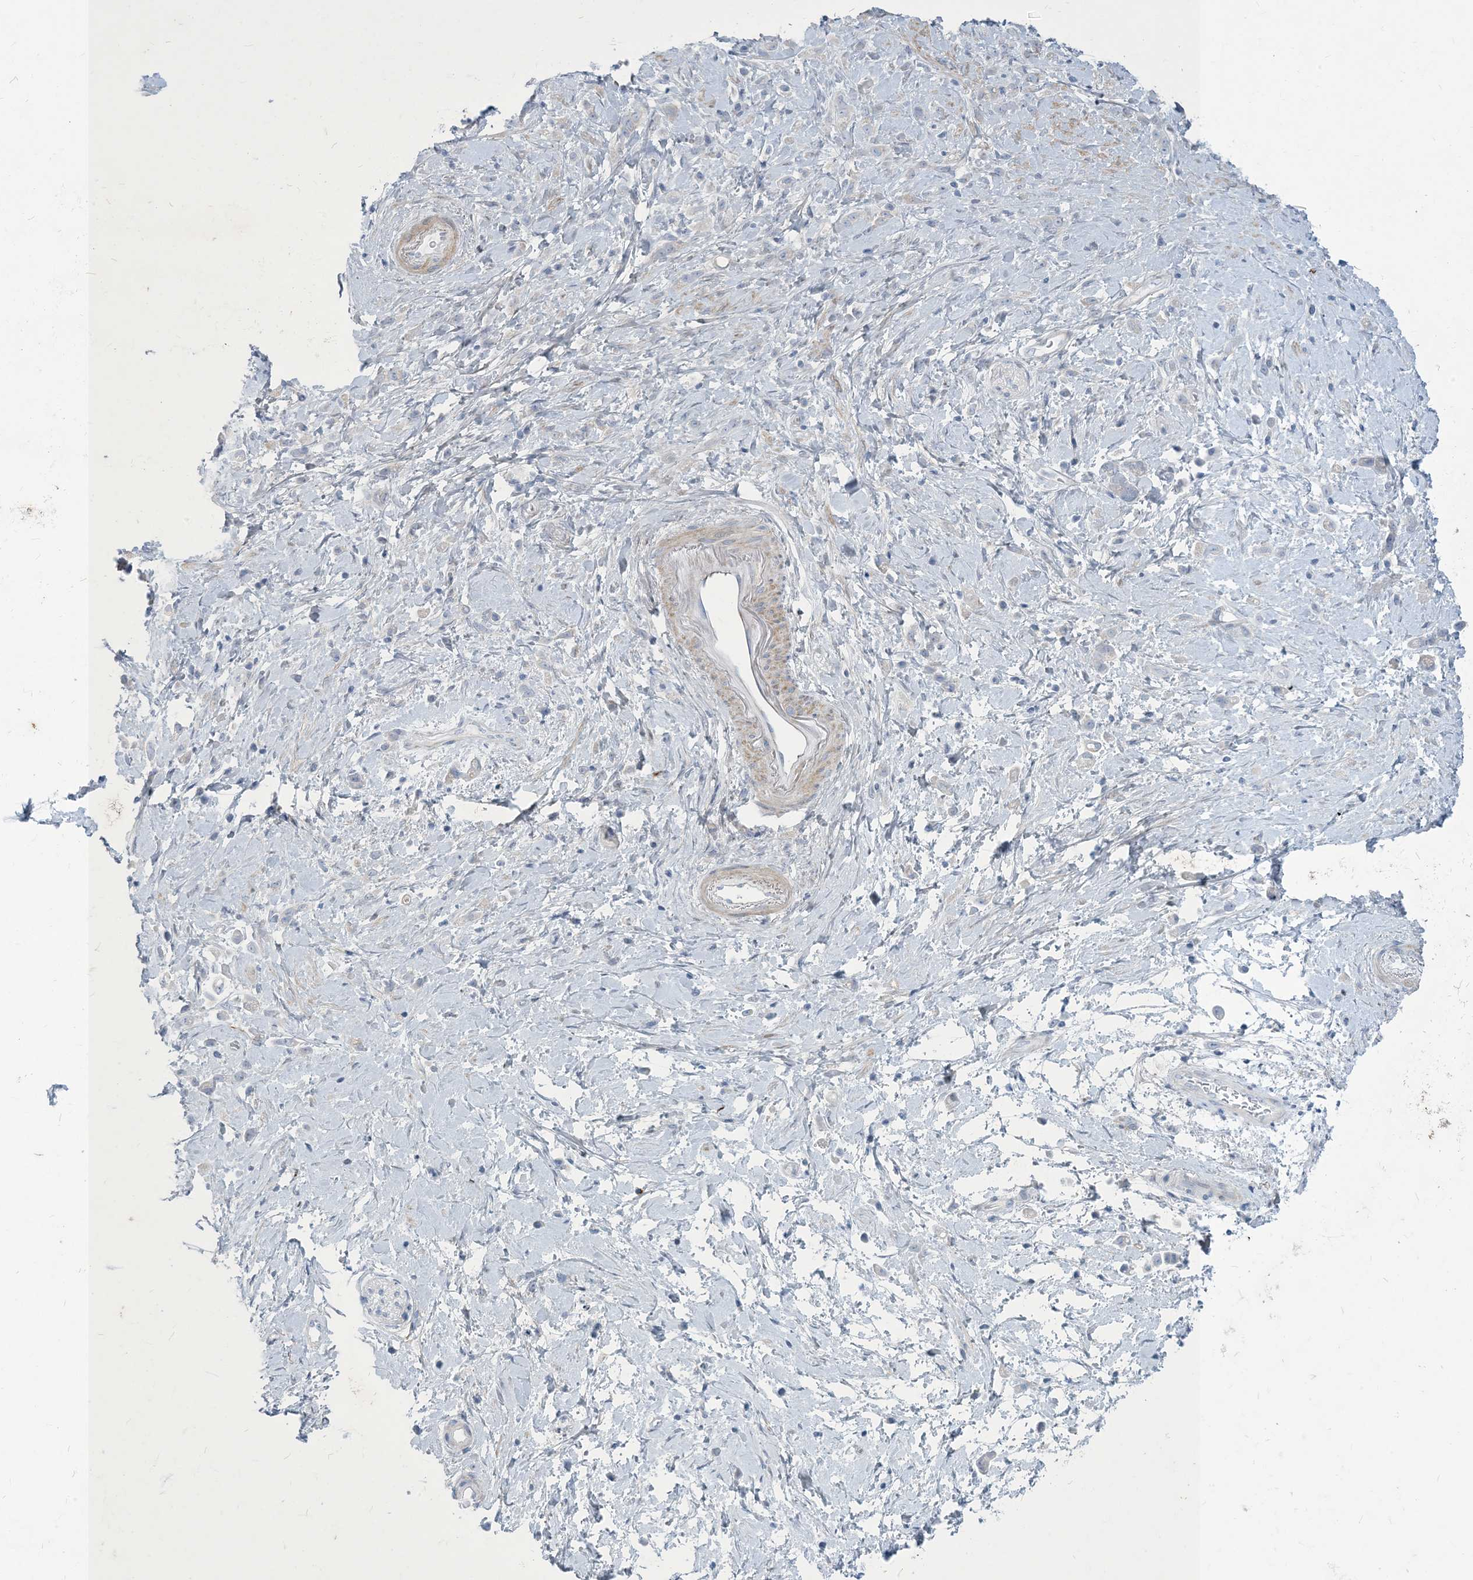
{"staining": {"intensity": "negative", "quantity": "none", "location": "none"}, "tissue": "stomach cancer", "cell_type": "Tumor cells", "image_type": "cancer", "snomed": [{"axis": "morphology", "description": "Adenocarcinoma, NOS"}, {"axis": "topography", "description": "Stomach"}], "caption": "High magnification brightfield microscopy of stomach adenocarcinoma stained with DAB (3,3'-diaminobenzidine) (brown) and counterstained with hematoxylin (blue): tumor cells show no significant staining.", "gene": "MOXD1", "patient": {"sex": "female", "age": 60}}